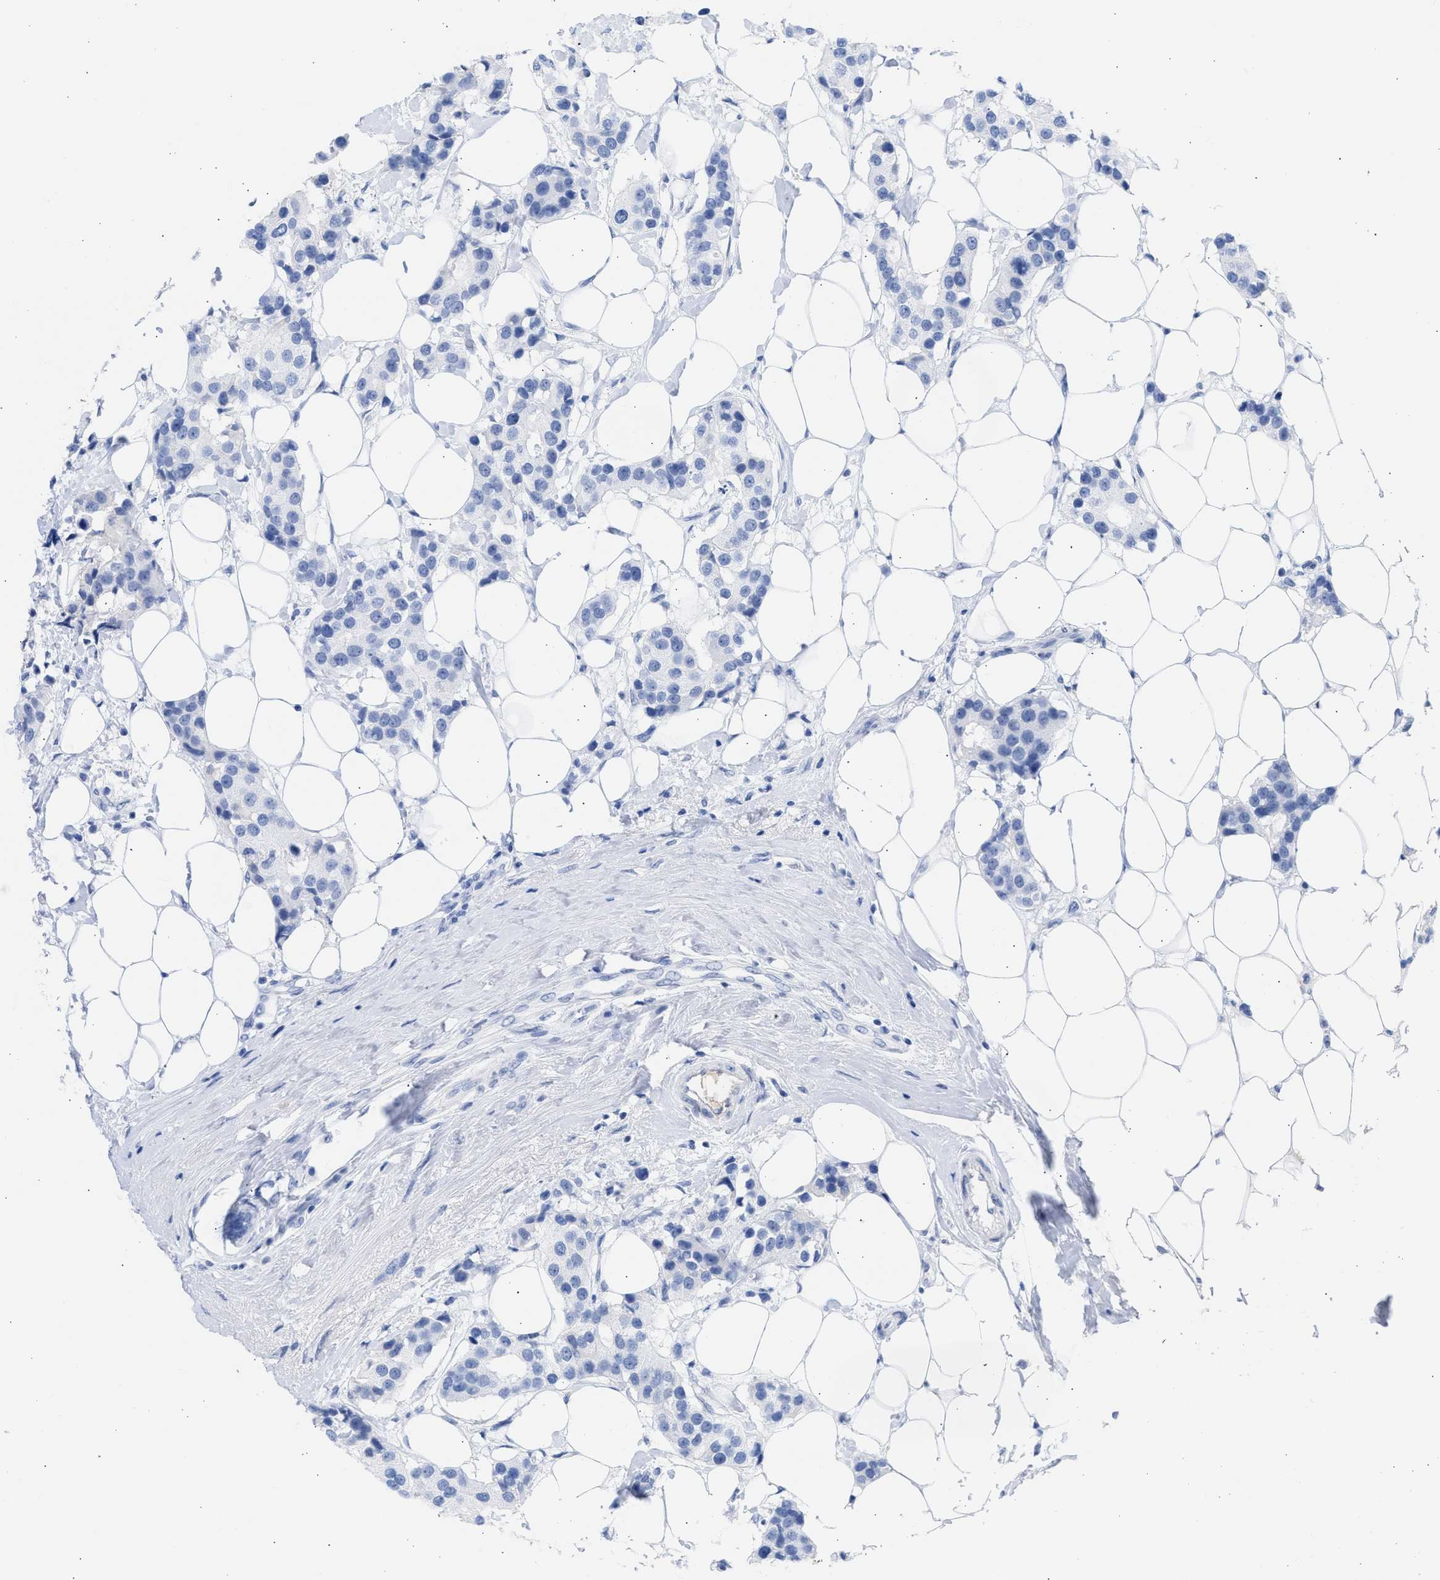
{"staining": {"intensity": "negative", "quantity": "none", "location": "none"}, "tissue": "breast cancer", "cell_type": "Tumor cells", "image_type": "cancer", "snomed": [{"axis": "morphology", "description": "Normal tissue, NOS"}, {"axis": "morphology", "description": "Duct carcinoma"}, {"axis": "topography", "description": "Breast"}], "caption": "A histopathology image of breast invasive ductal carcinoma stained for a protein reveals no brown staining in tumor cells.", "gene": "RSPH1", "patient": {"sex": "female", "age": 39}}